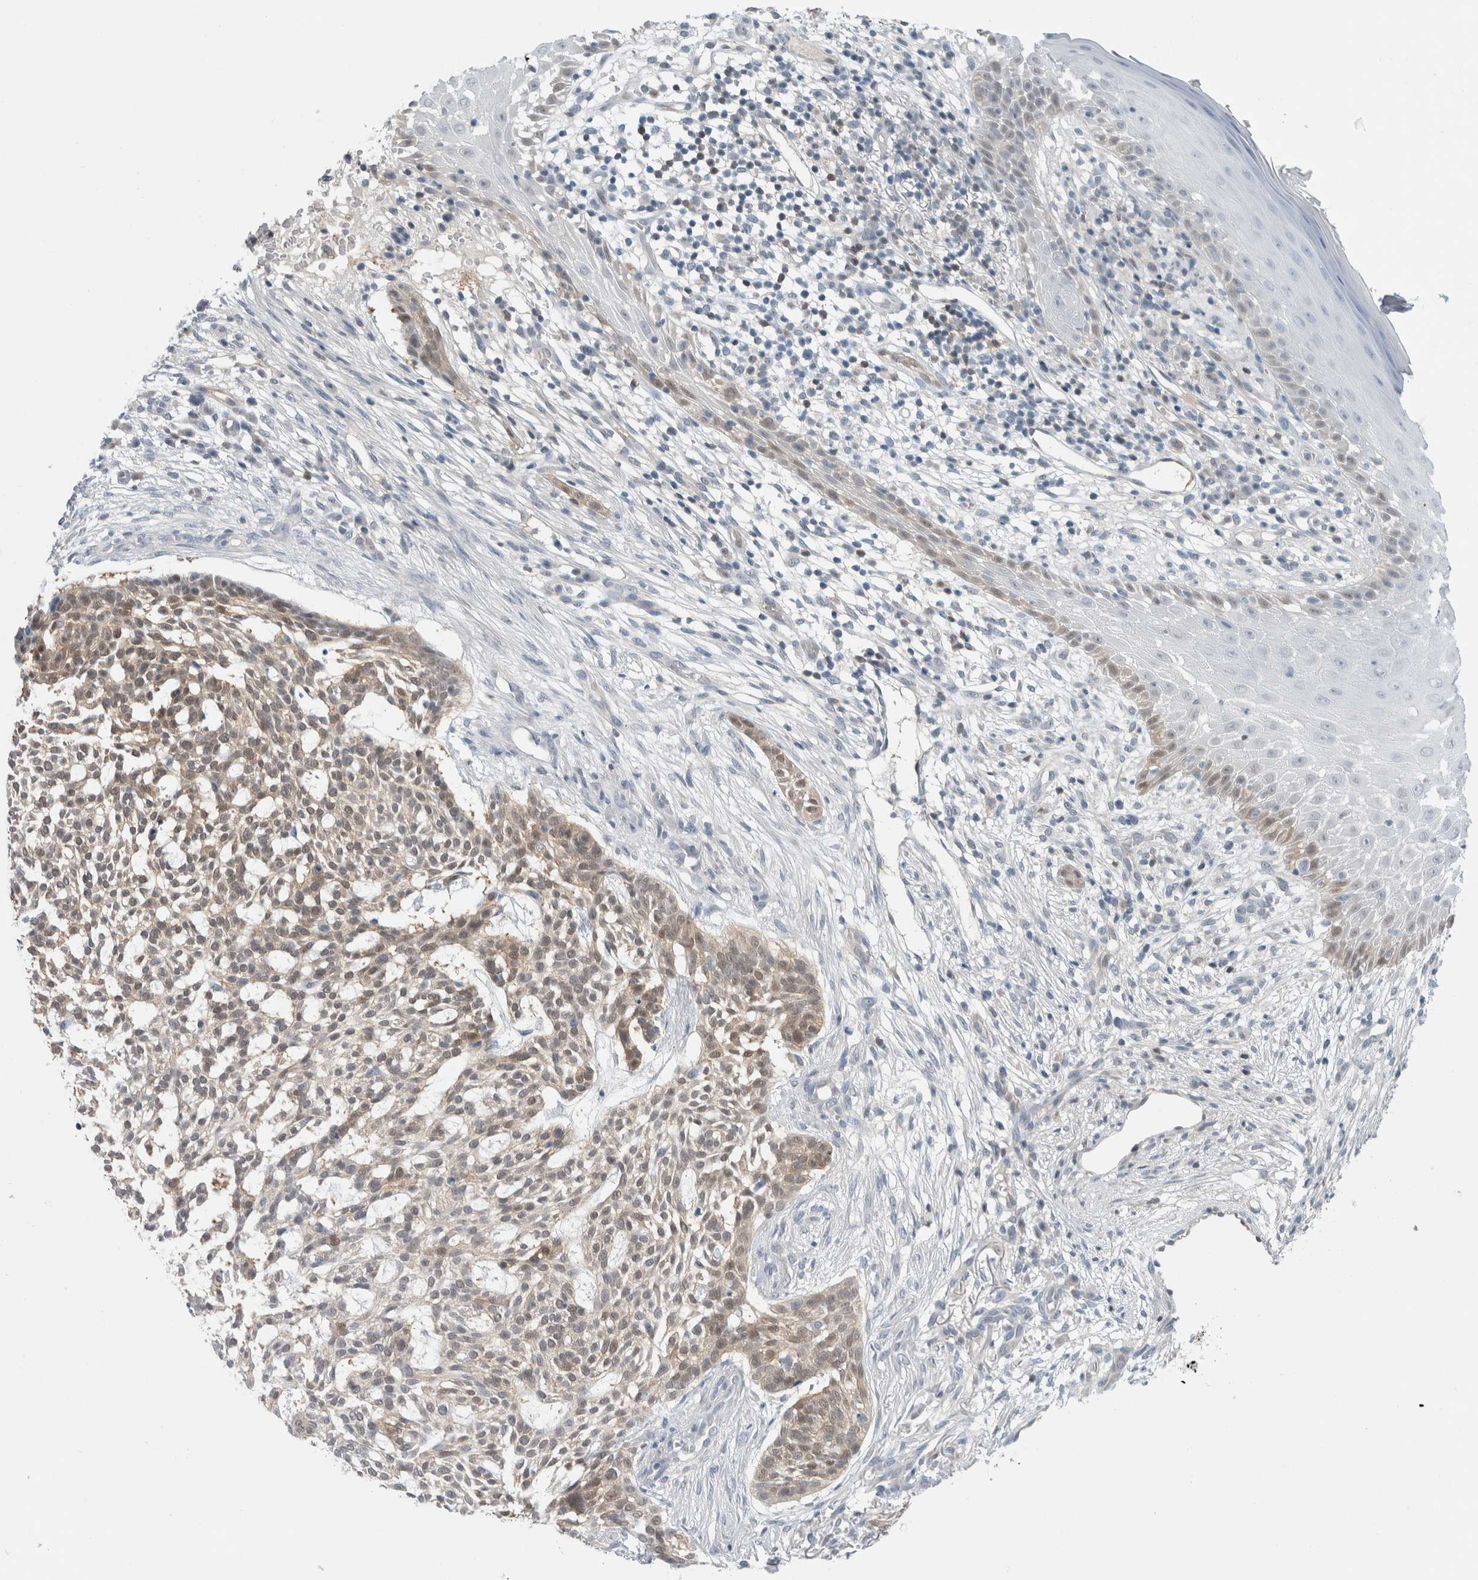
{"staining": {"intensity": "weak", "quantity": "25%-75%", "location": "cytoplasmic/membranous"}, "tissue": "skin cancer", "cell_type": "Tumor cells", "image_type": "cancer", "snomed": [{"axis": "morphology", "description": "Basal cell carcinoma"}, {"axis": "topography", "description": "Skin"}], "caption": "Immunohistochemical staining of skin basal cell carcinoma exhibits low levels of weak cytoplasmic/membranous positivity in about 25%-75% of tumor cells.", "gene": "CASP6", "patient": {"sex": "female", "age": 64}}